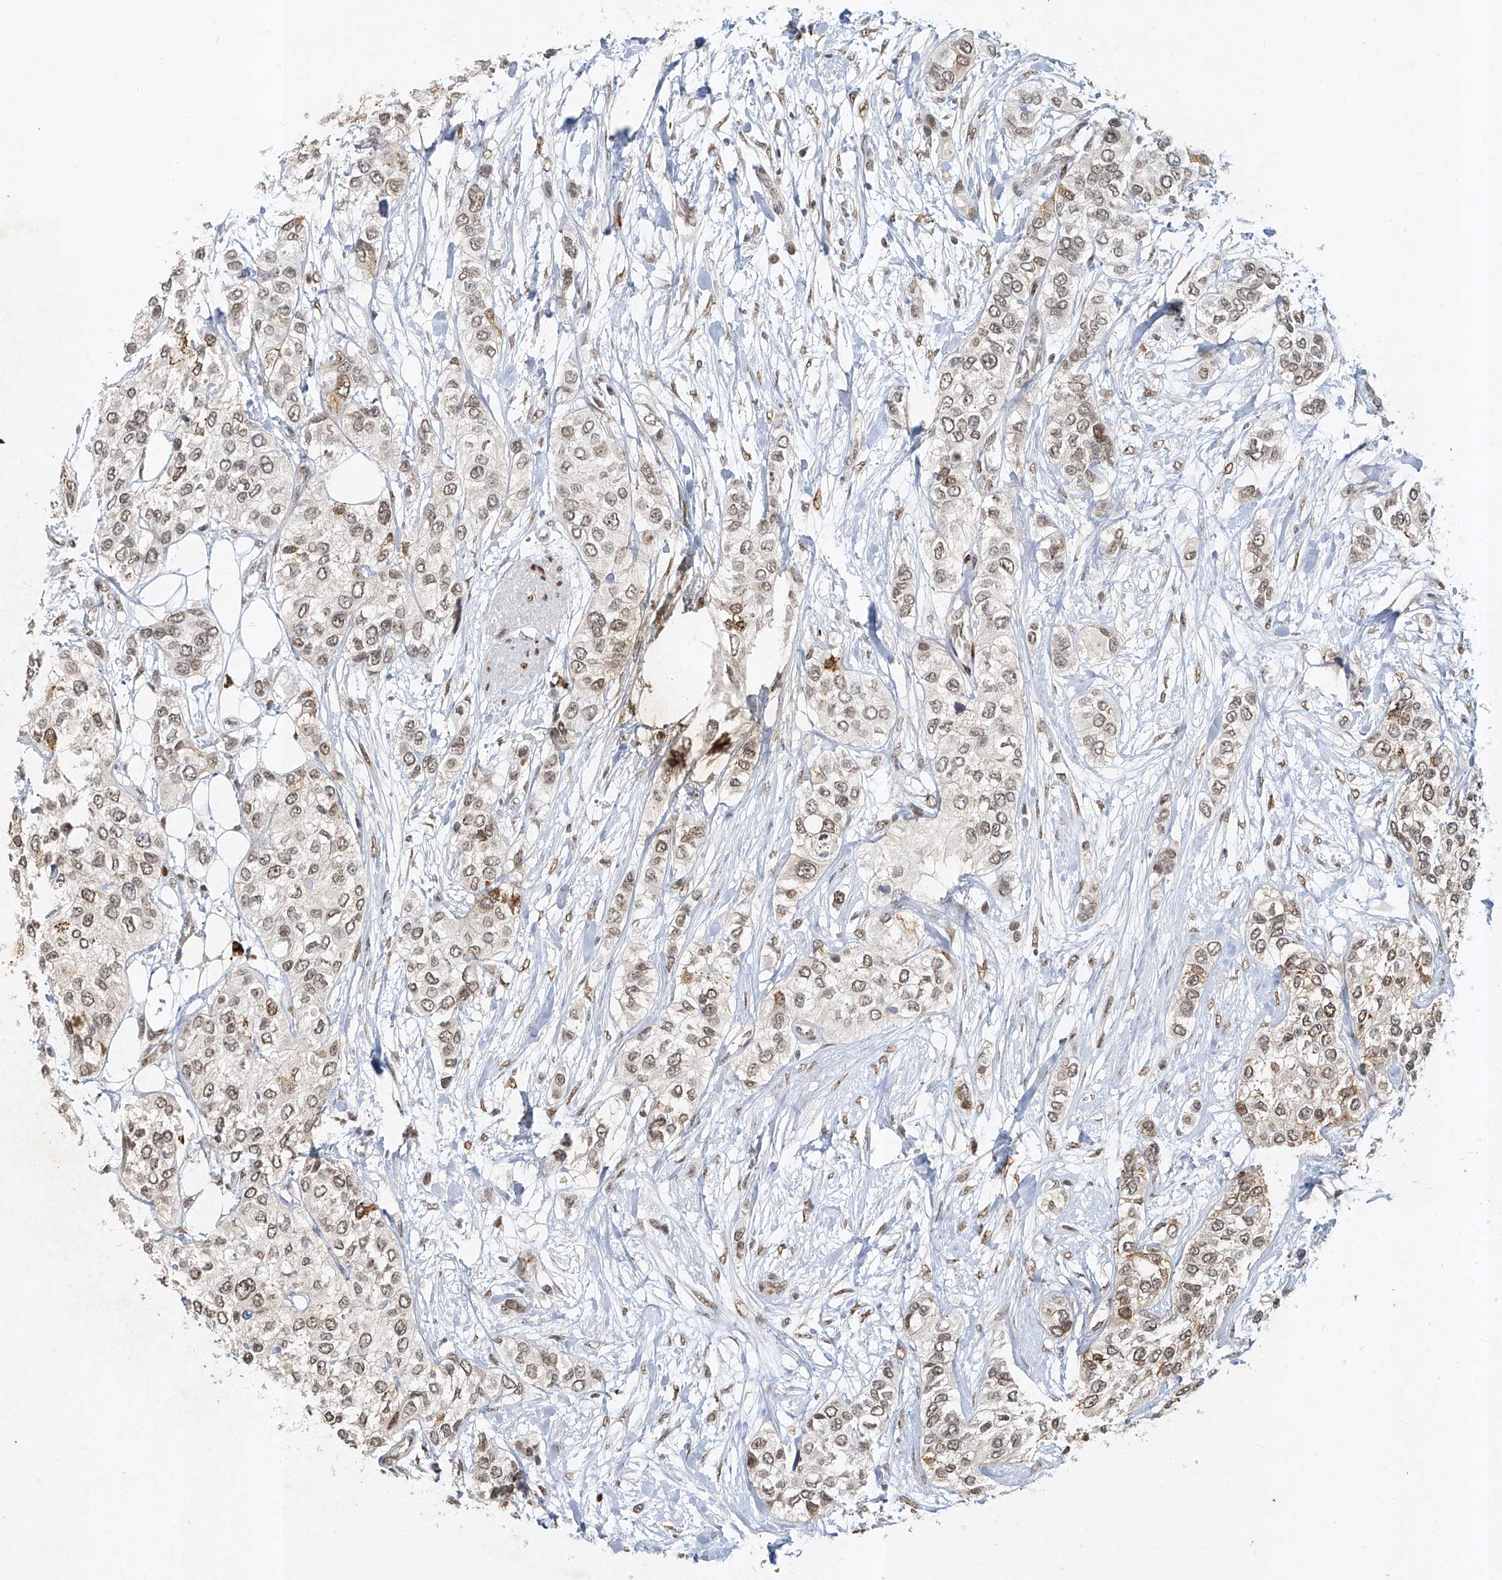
{"staining": {"intensity": "moderate", "quantity": ">75%", "location": "nuclear"}, "tissue": "urothelial cancer", "cell_type": "Tumor cells", "image_type": "cancer", "snomed": [{"axis": "morphology", "description": "Urothelial carcinoma, High grade"}, {"axis": "topography", "description": "Urinary bladder"}], "caption": "IHC of high-grade urothelial carcinoma exhibits medium levels of moderate nuclear staining in approximately >75% of tumor cells.", "gene": "ATRIP", "patient": {"sex": "female", "age": 56}}